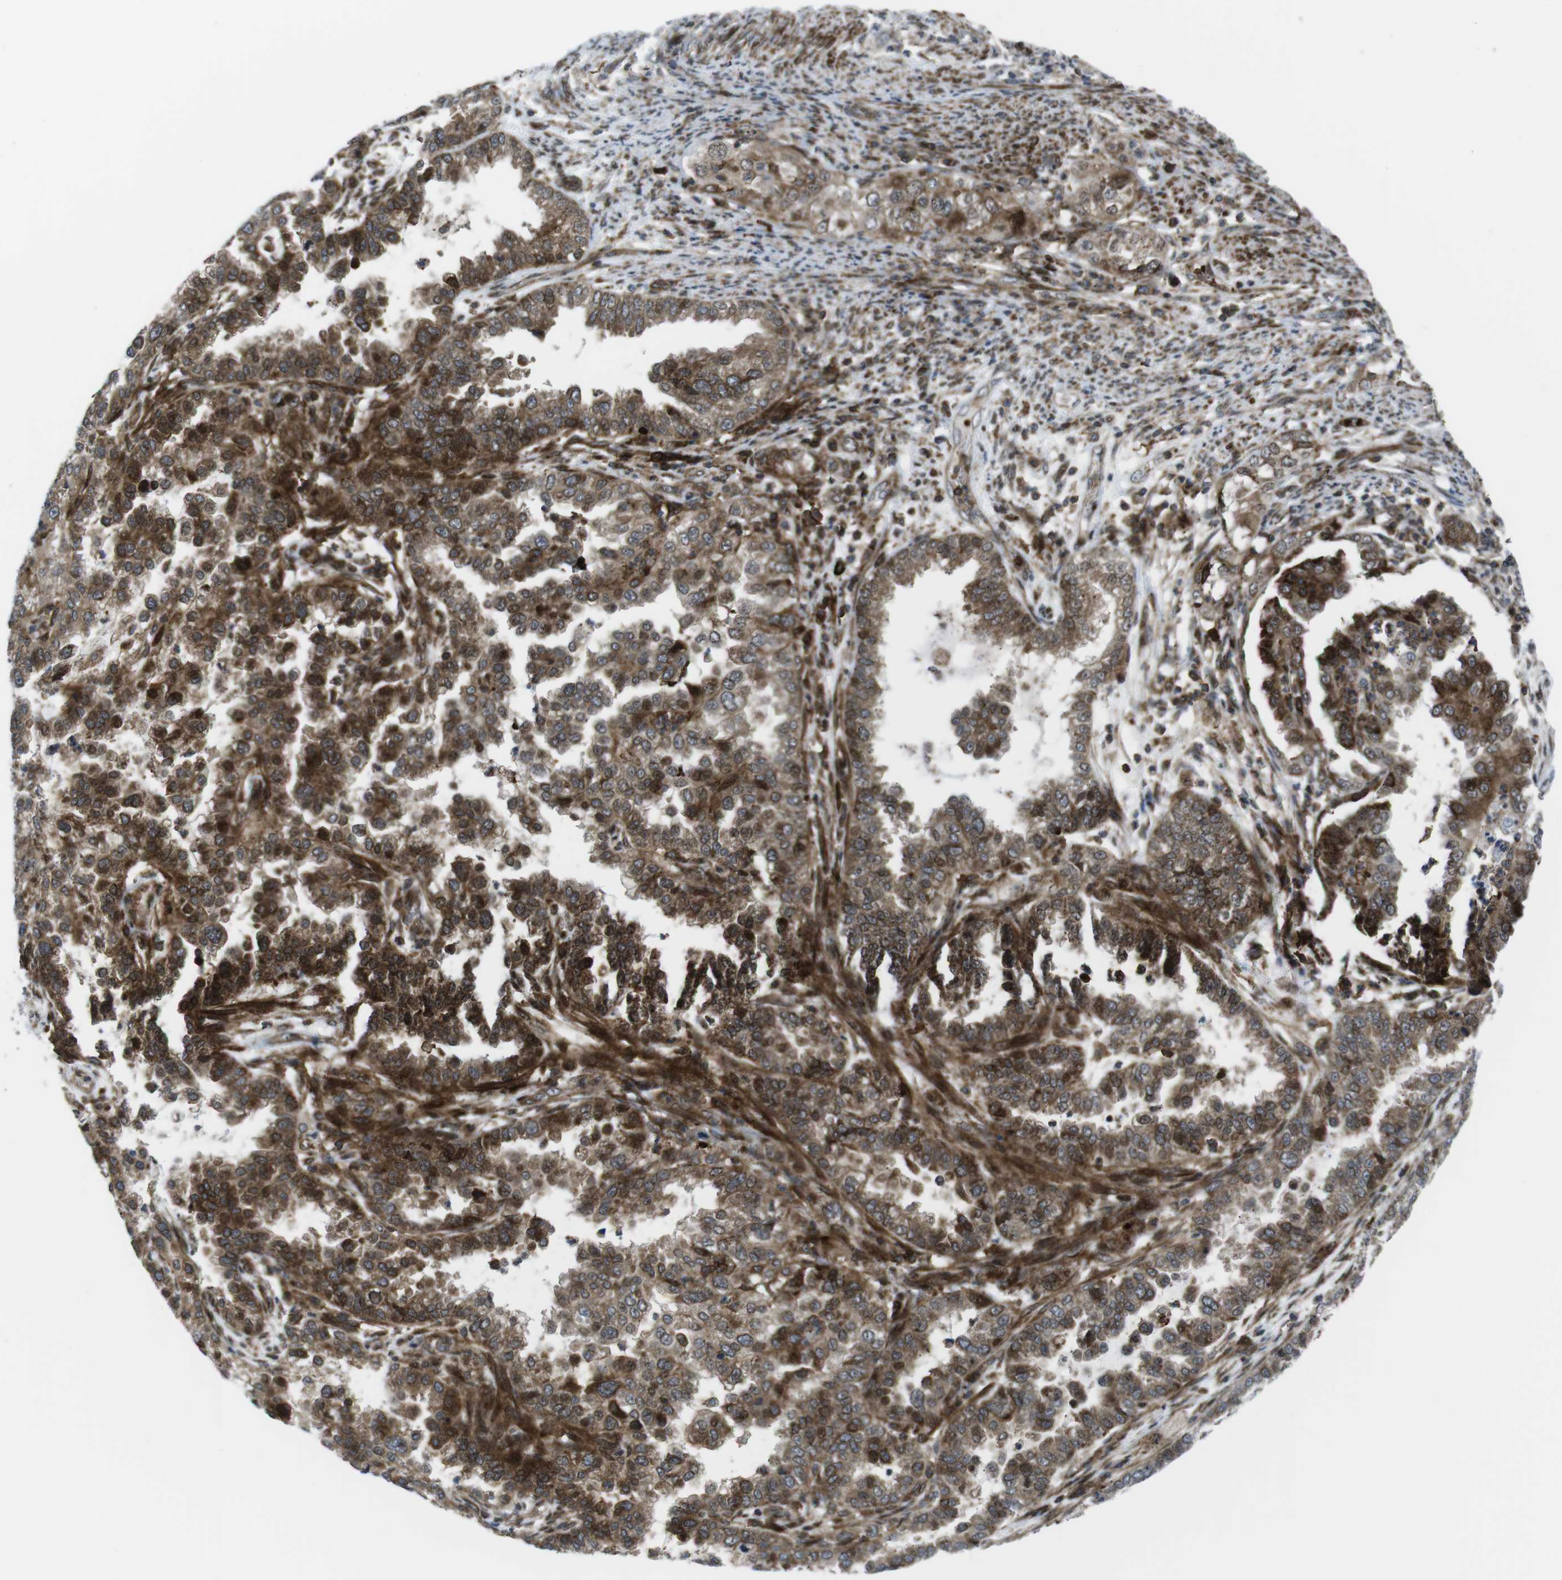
{"staining": {"intensity": "moderate", "quantity": "25%-75%", "location": "cytoplasmic/membranous,nuclear"}, "tissue": "endometrial cancer", "cell_type": "Tumor cells", "image_type": "cancer", "snomed": [{"axis": "morphology", "description": "Adenocarcinoma, NOS"}, {"axis": "topography", "description": "Endometrium"}], "caption": "Tumor cells demonstrate medium levels of moderate cytoplasmic/membranous and nuclear staining in approximately 25%-75% of cells in human endometrial adenocarcinoma.", "gene": "CUL7", "patient": {"sex": "female", "age": 85}}